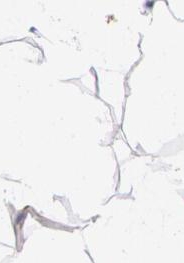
{"staining": {"intensity": "negative", "quantity": "none", "location": "none"}, "tissue": "adipose tissue", "cell_type": "Adipocytes", "image_type": "normal", "snomed": [{"axis": "morphology", "description": "Normal tissue, NOS"}, {"axis": "morphology", "description": "Duct carcinoma"}, {"axis": "topography", "description": "Breast"}, {"axis": "topography", "description": "Adipose tissue"}], "caption": "Immunohistochemistry of unremarkable adipose tissue displays no positivity in adipocytes. (DAB (3,3'-diaminobenzidine) immunohistochemistry (IHC), high magnification).", "gene": "TM4SF1", "patient": {"sex": "female", "age": 37}}